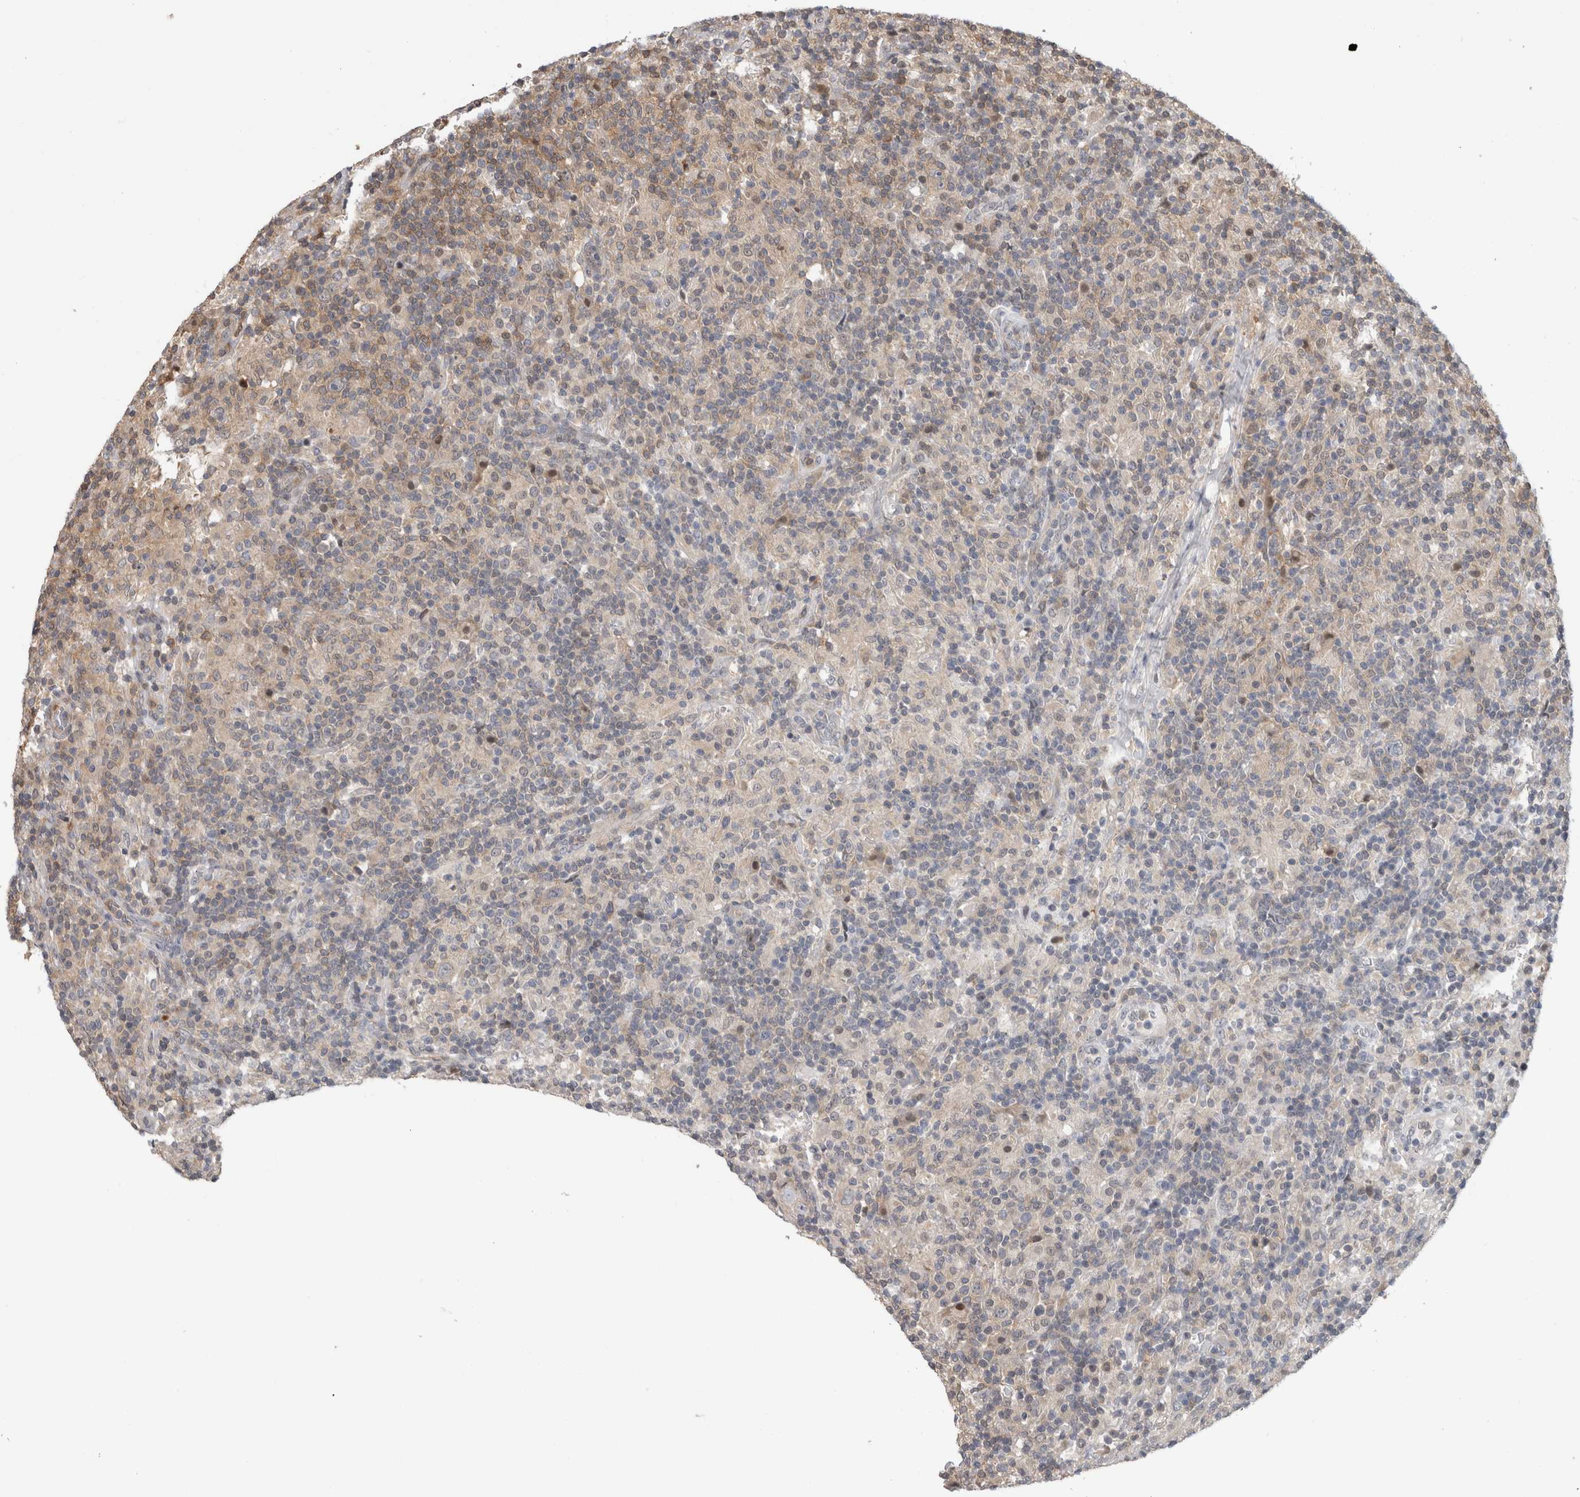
{"staining": {"intensity": "weak", "quantity": "25%-75%", "location": "cytoplasmic/membranous"}, "tissue": "lymphoma", "cell_type": "Tumor cells", "image_type": "cancer", "snomed": [{"axis": "morphology", "description": "Hodgkin's disease, NOS"}, {"axis": "topography", "description": "Lymph node"}], "caption": "The image reveals immunohistochemical staining of lymphoma. There is weak cytoplasmic/membranous expression is appreciated in about 25%-75% of tumor cells. (Brightfield microscopy of DAB IHC at high magnification).", "gene": "USH1G", "patient": {"sex": "male", "age": 70}}